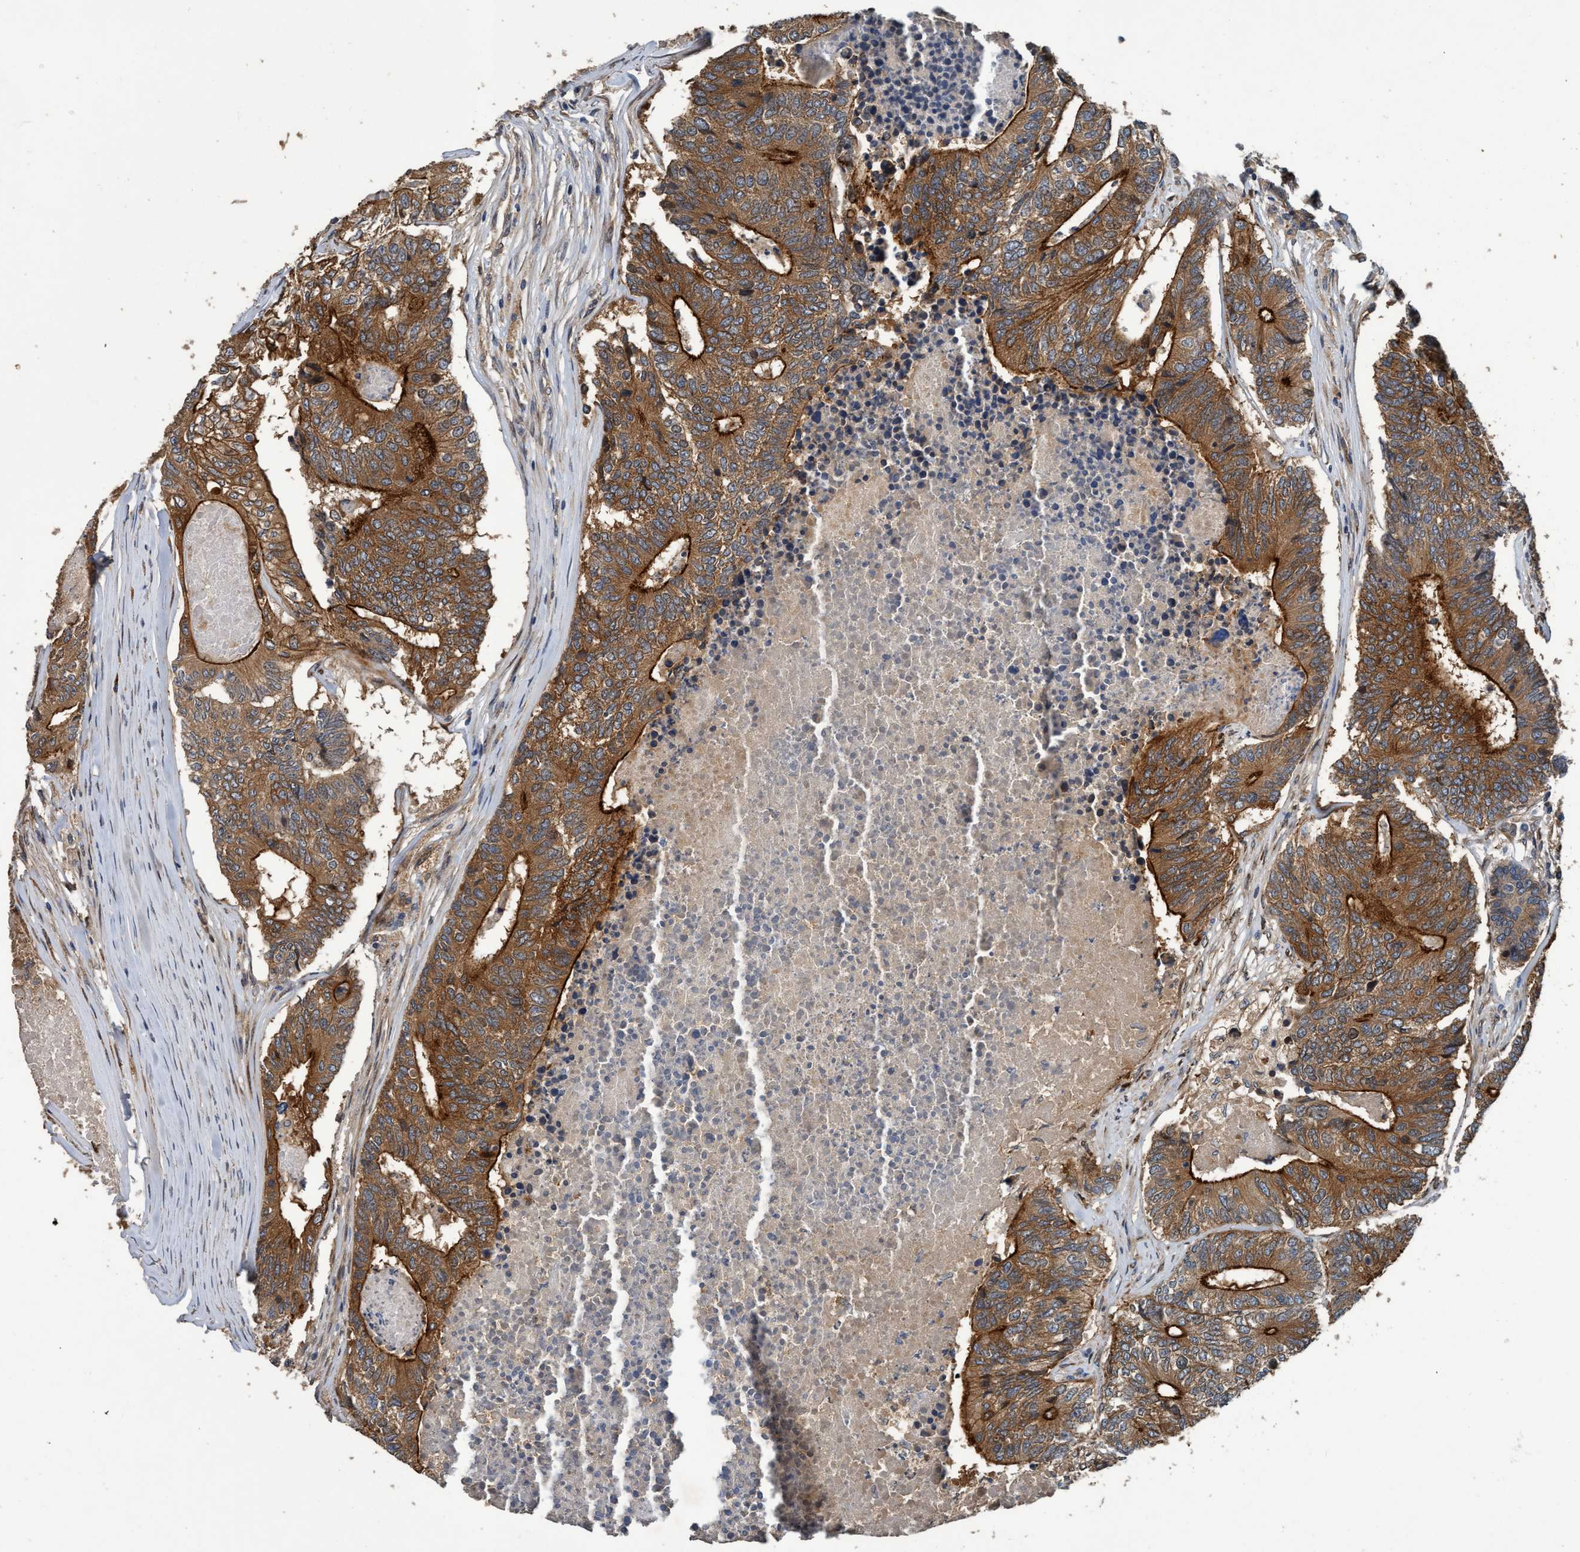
{"staining": {"intensity": "strong", "quantity": ">75%", "location": "cytoplasmic/membranous"}, "tissue": "colorectal cancer", "cell_type": "Tumor cells", "image_type": "cancer", "snomed": [{"axis": "morphology", "description": "Adenocarcinoma, NOS"}, {"axis": "topography", "description": "Colon"}], "caption": "Strong cytoplasmic/membranous protein positivity is present in approximately >75% of tumor cells in colorectal adenocarcinoma.", "gene": "MACC1", "patient": {"sex": "female", "age": 67}}